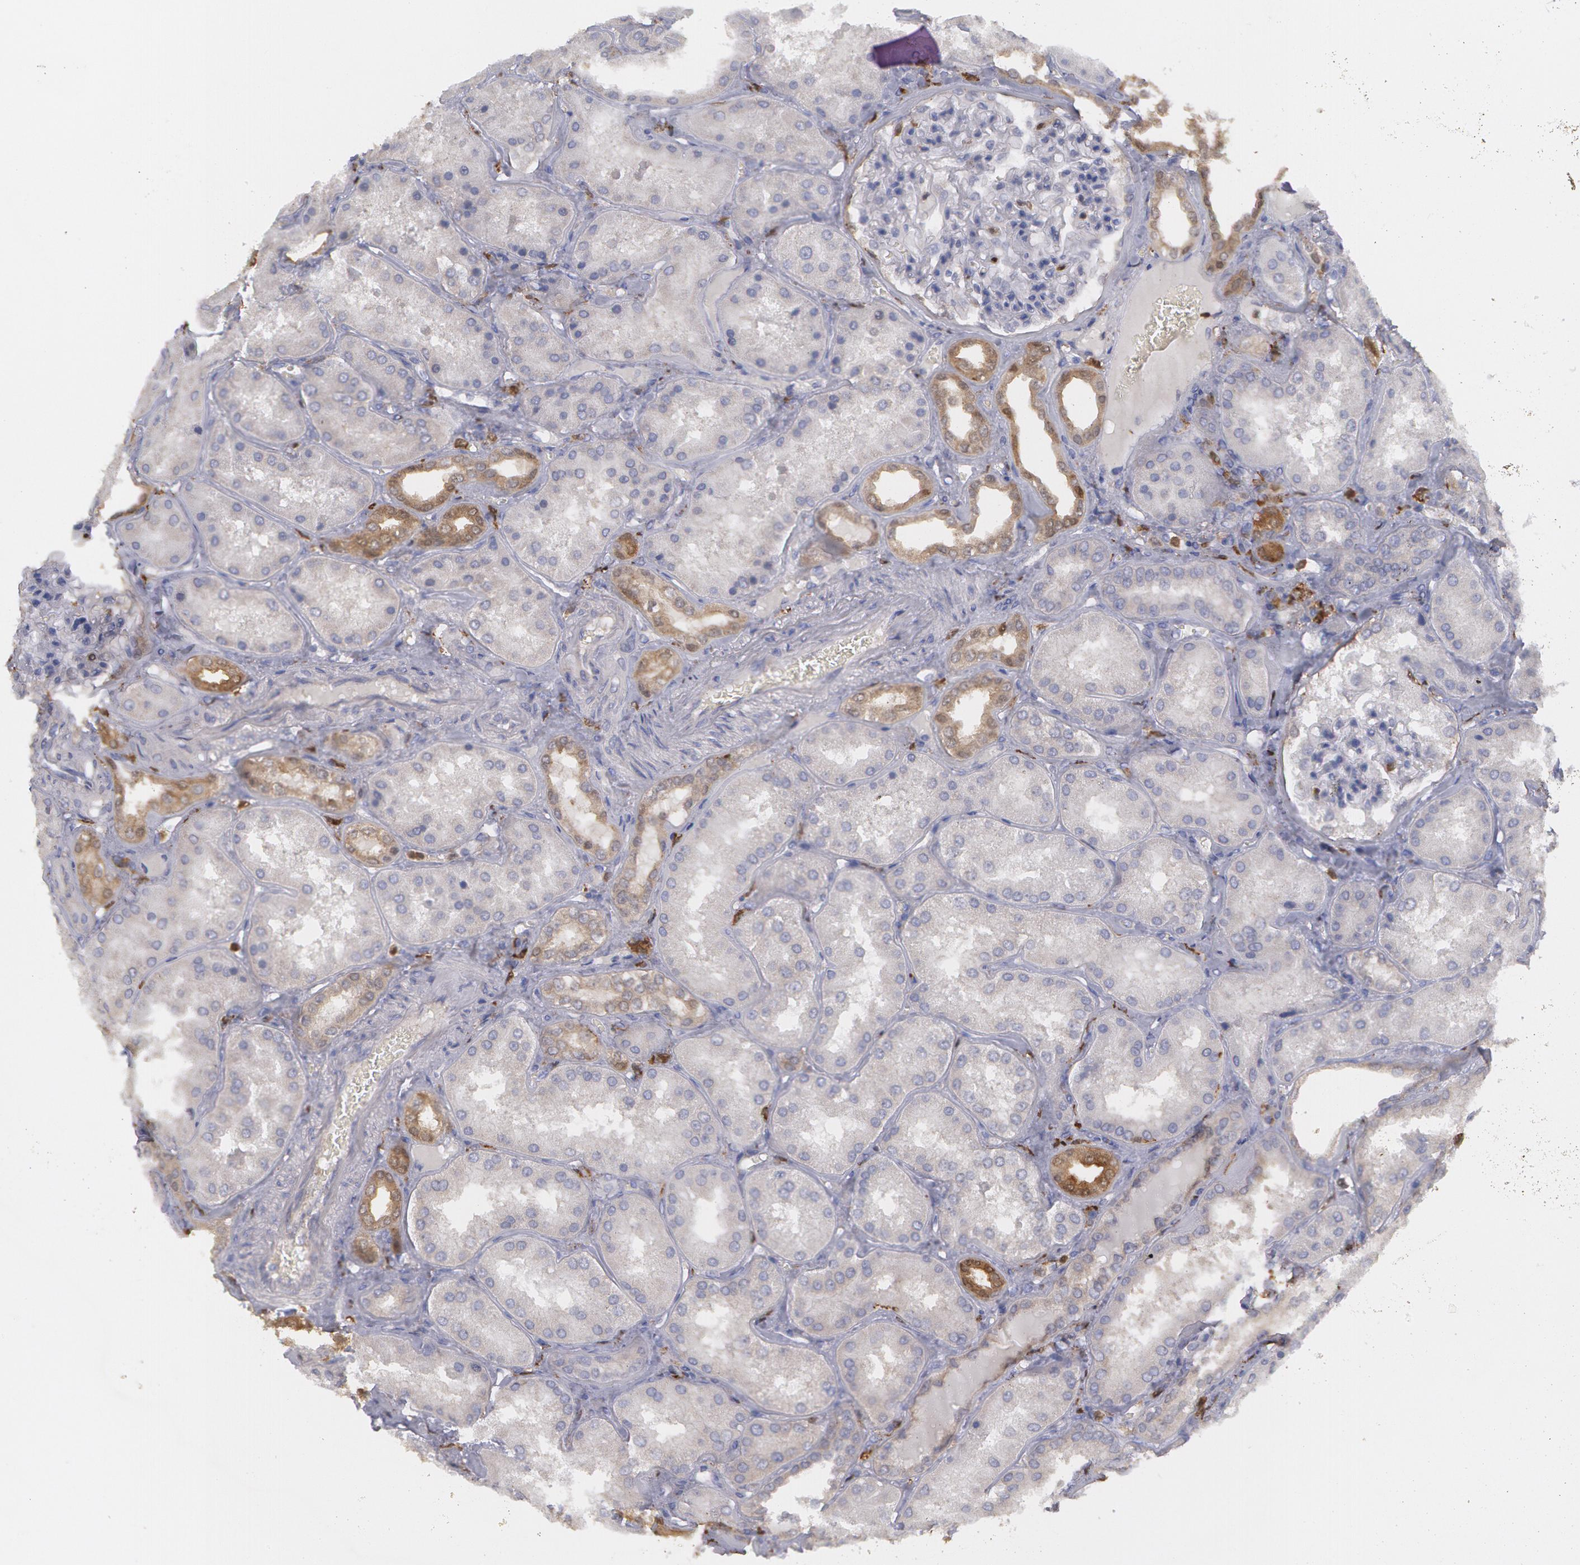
{"staining": {"intensity": "negative", "quantity": "none", "location": "none"}, "tissue": "kidney", "cell_type": "Cells in glomeruli", "image_type": "normal", "snomed": [{"axis": "morphology", "description": "Normal tissue, NOS"}, {"axis": "topography", "description": "Kidney"}], "caption": "The image exhibits no staining of cells in glomeruli in benign kidney. (DAB IHC, high magnification).", "gene": "SYK", "patient": {"sex": "female", "age": 56}}